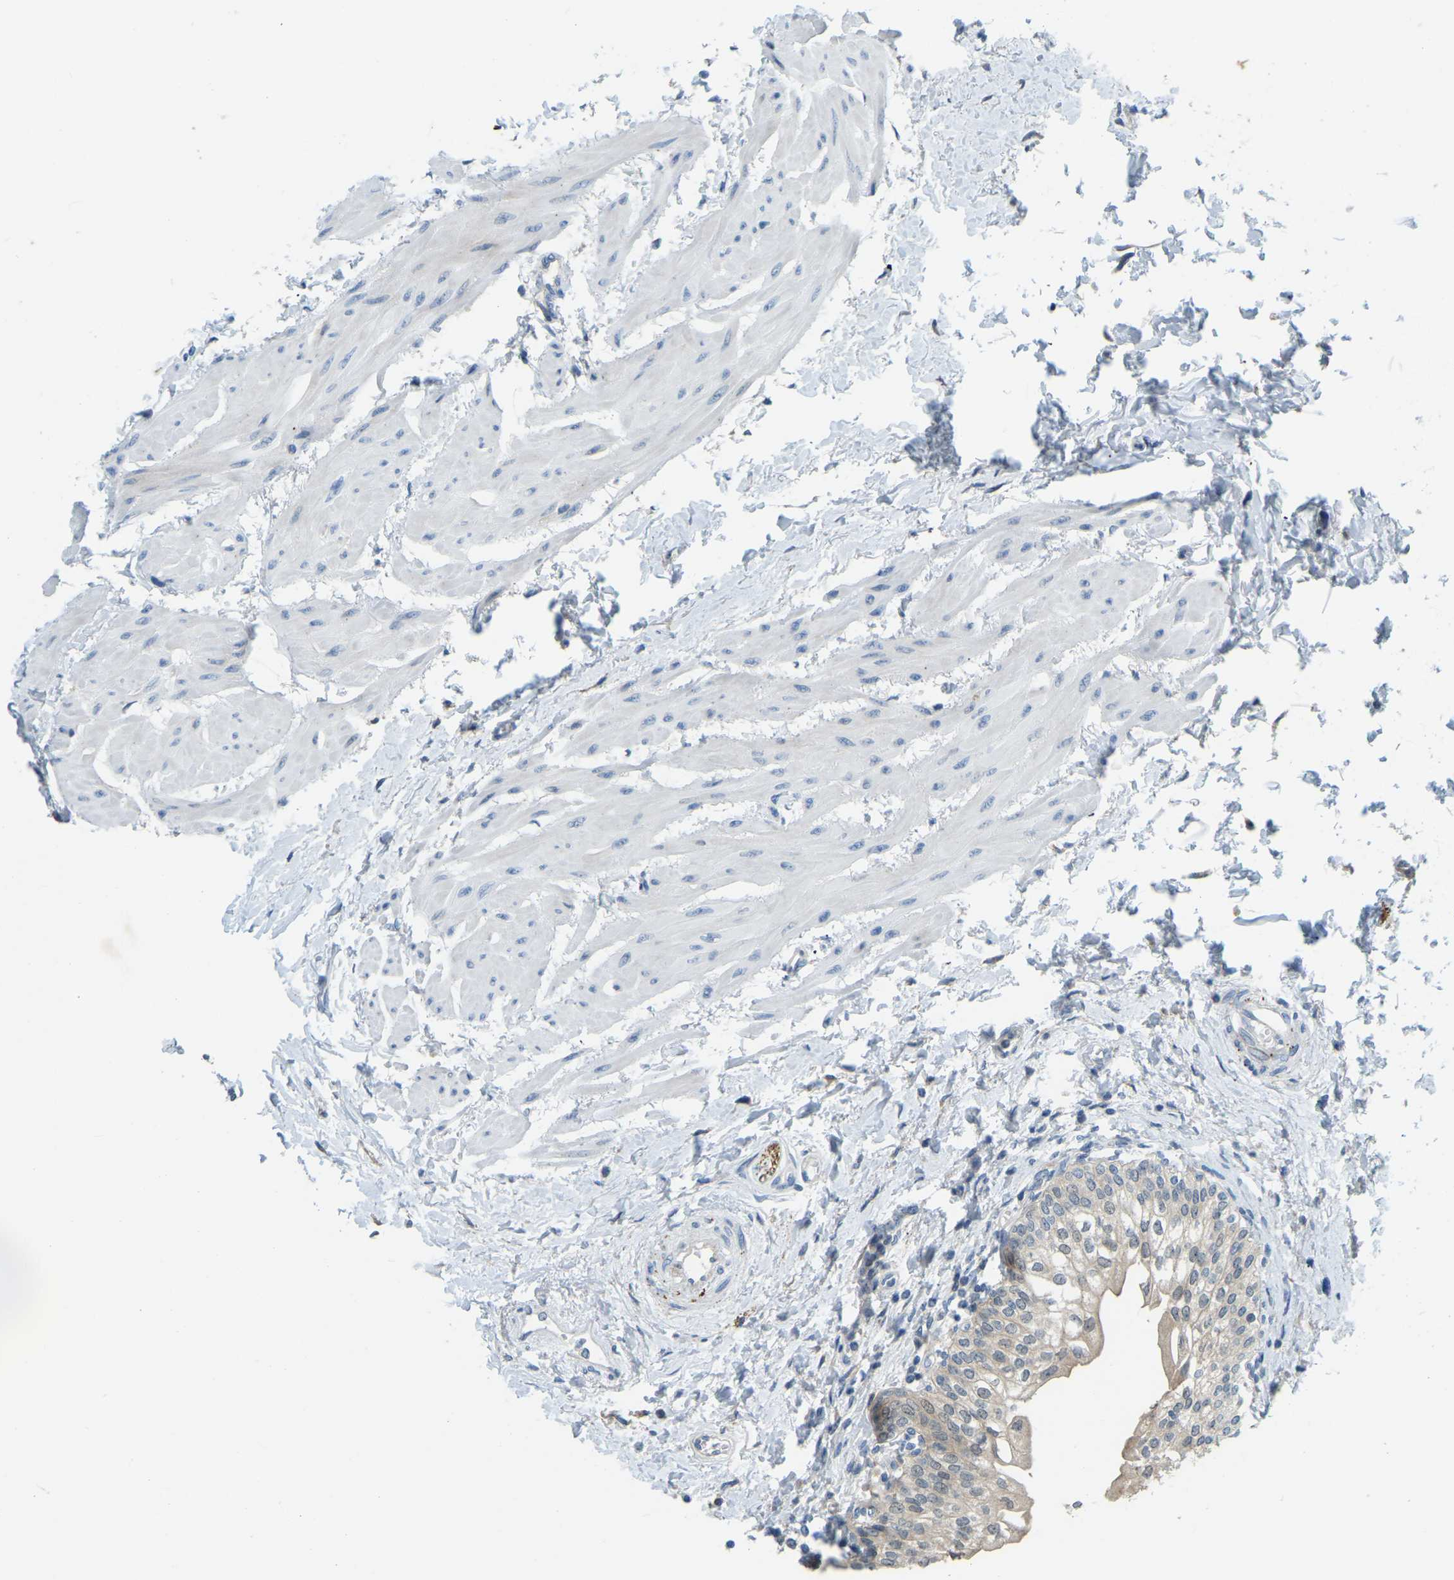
{"staining": {"intensity": "moderate", "quantity": ">75%", "location": "cytoplasmic/membranous"}, "tissue": "urinary bladder", "cell_type": "Urothelial cells", "image_type": "normal", "snomed": [{"axis": "morphology", "description": "Normal tissue, NOS"}, {"axis": "topography", "description": "Urinary bladder"}], "caption": "Moderate cytoplasmic/membranous staining is identified in approximately >75% of urothelial cells in benign urinary bladder. (IHC, brightfield microscopy, high magnification).", "gene": "NME8", "patient": {"sex": "male", "age": 55}}